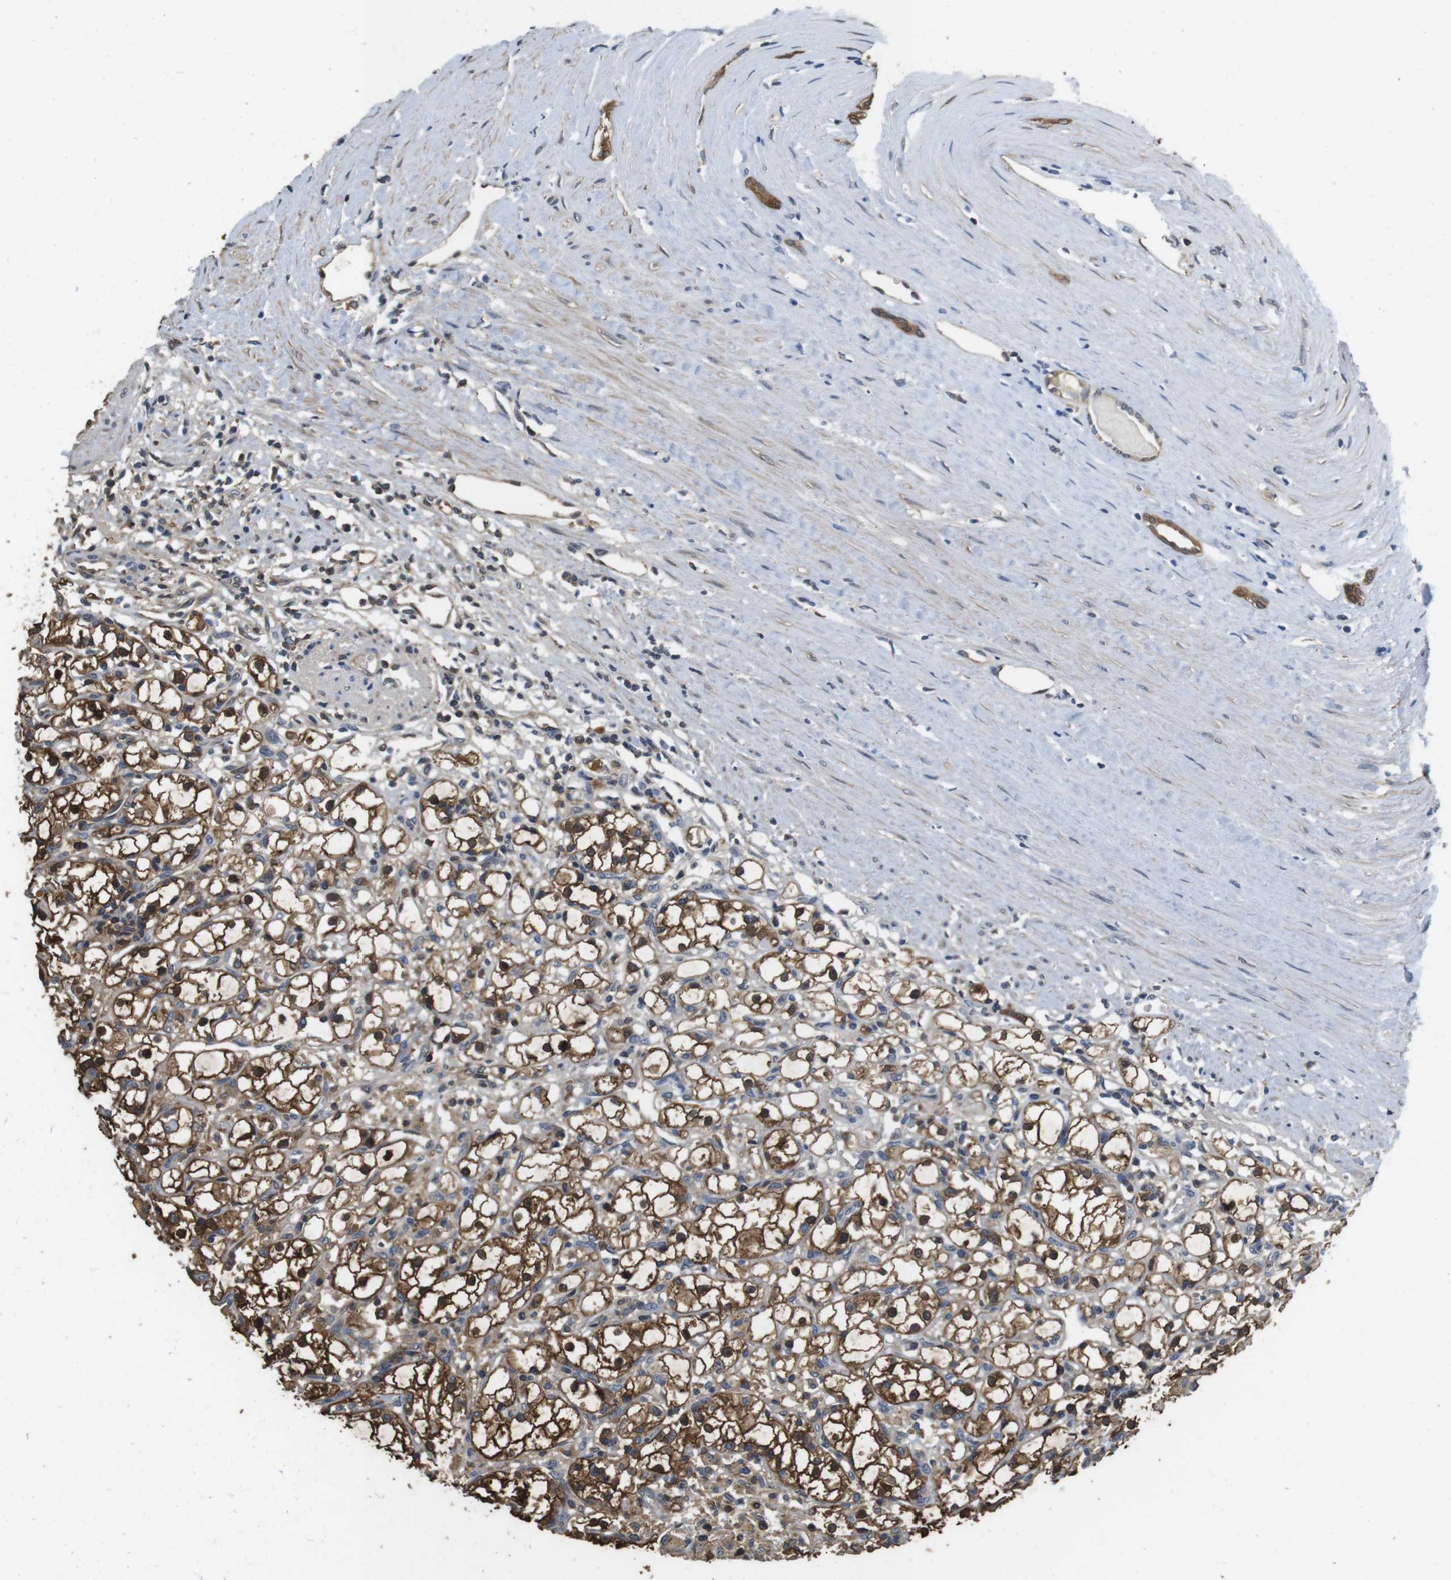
{"staining": {"intensity": "moderate", "quantity": ">75%", "location": "cytoplasmic/membranous,nuclear"}, "tissue": "renal cancer", "cell_type": "Tumor cells", "image_type": "cancer", "snomed": [{"axis": "morphology", "description": "Adenocarcinoma, NOS"}, {"axis": "topography", "description": "Kidney"}], "caption": "Immunohistochemistry histopathology image of neoplastic tissue: renal cancer stained using immunohistochemistry demonstrates medium levels of moderate protein expression localized specifically in the cytoplasmic/membranous and nuclear of tumor cells, appearing as a cytoplasmic/membranous and nuclear brown color.", "gene": "LDHA", "patient": {"sex": "male", "age": 56}}